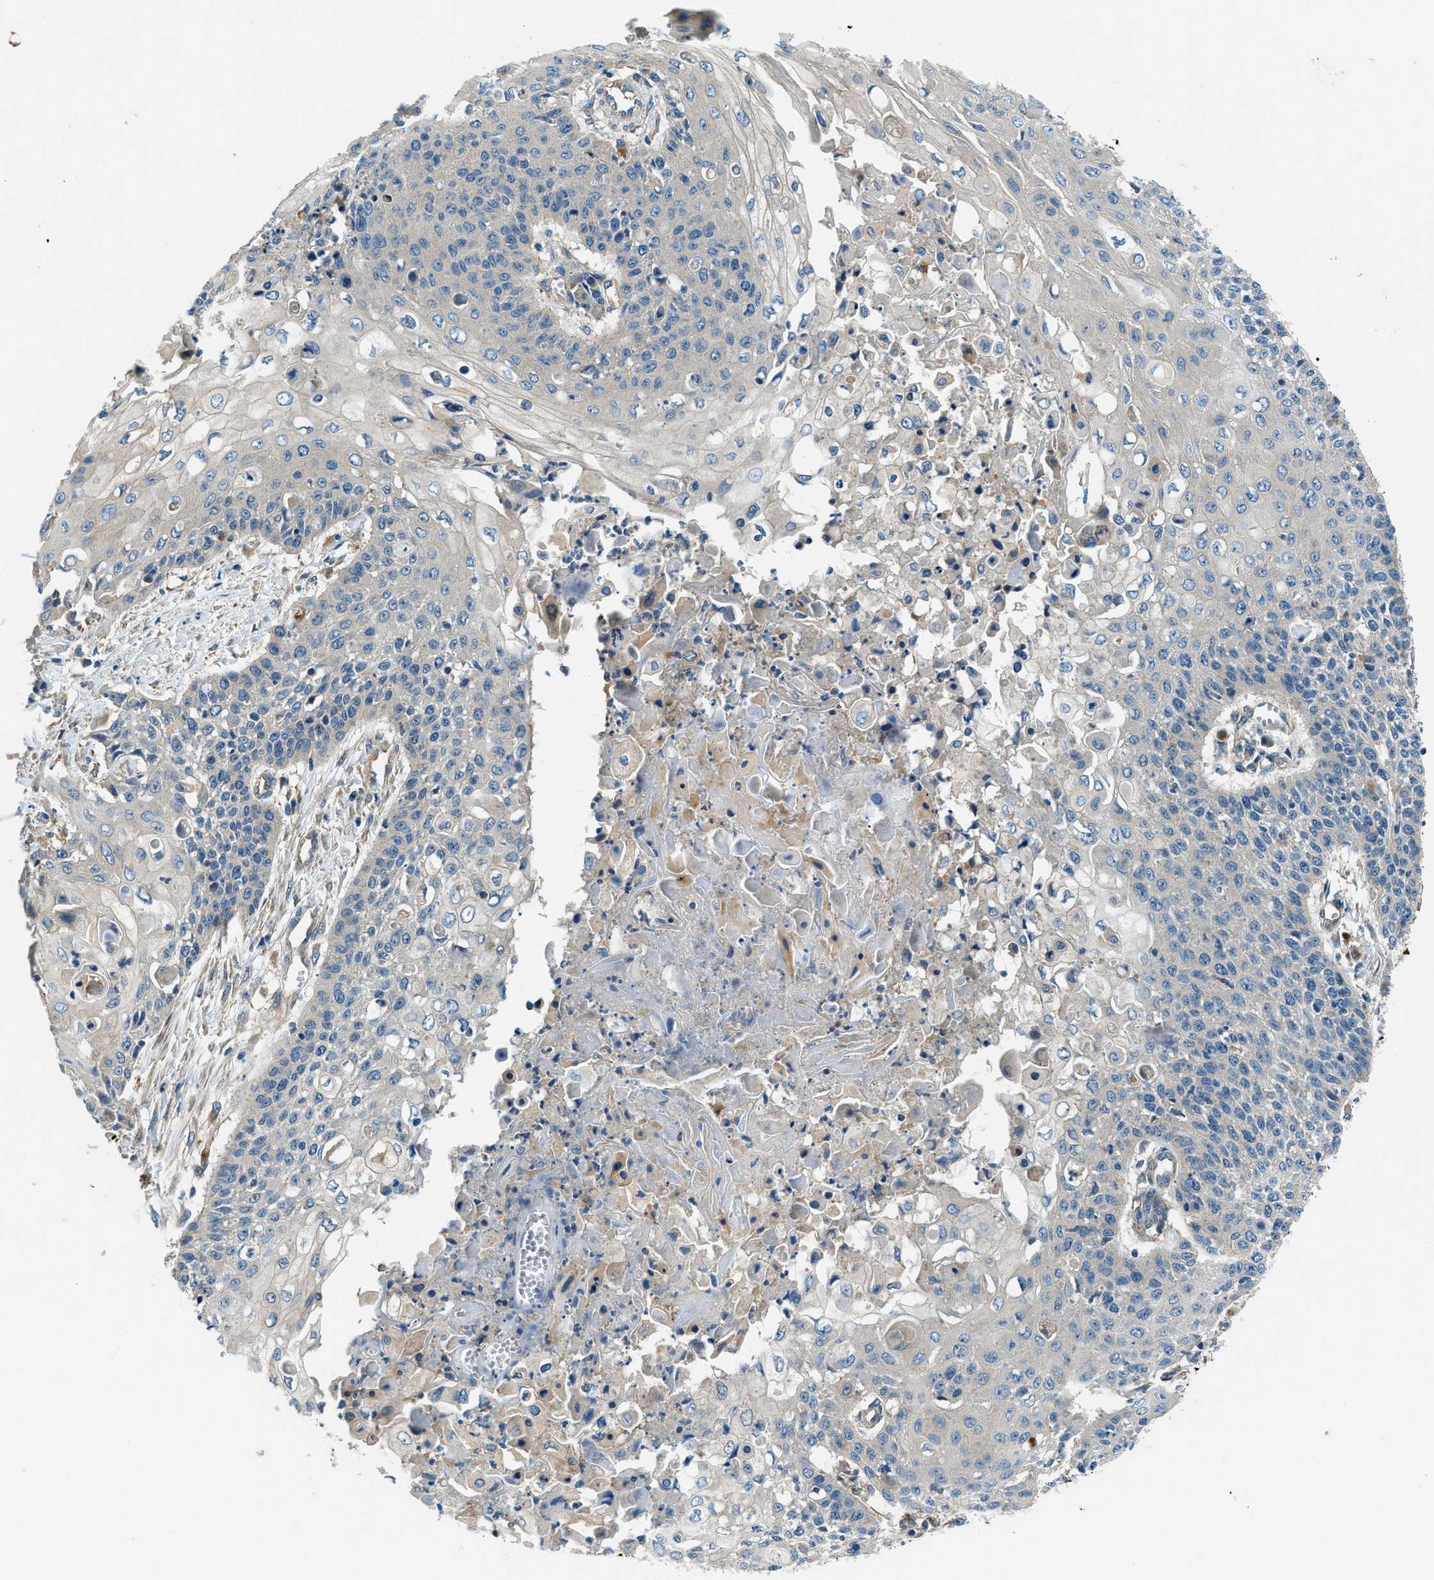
{"staining": {"intensity": "negative", "quantity": "none", "location": "none"}, "tissue": "cervical cancer", "cell_type": "Tumor cells", "image_type": "cancer", "snomed": [{"axis": "morphology", "description": "Squamous cell carcinoma, NOS"}, {"axis": "topography", "description": "Cervix"}], "caption": "The immunohistochemistry (IHC) micrograph has no significant staining in tumor cells of cervical cancer tissue.", "gene": "SLC19A2", "patient": {"sex": "female", "age": 39}}